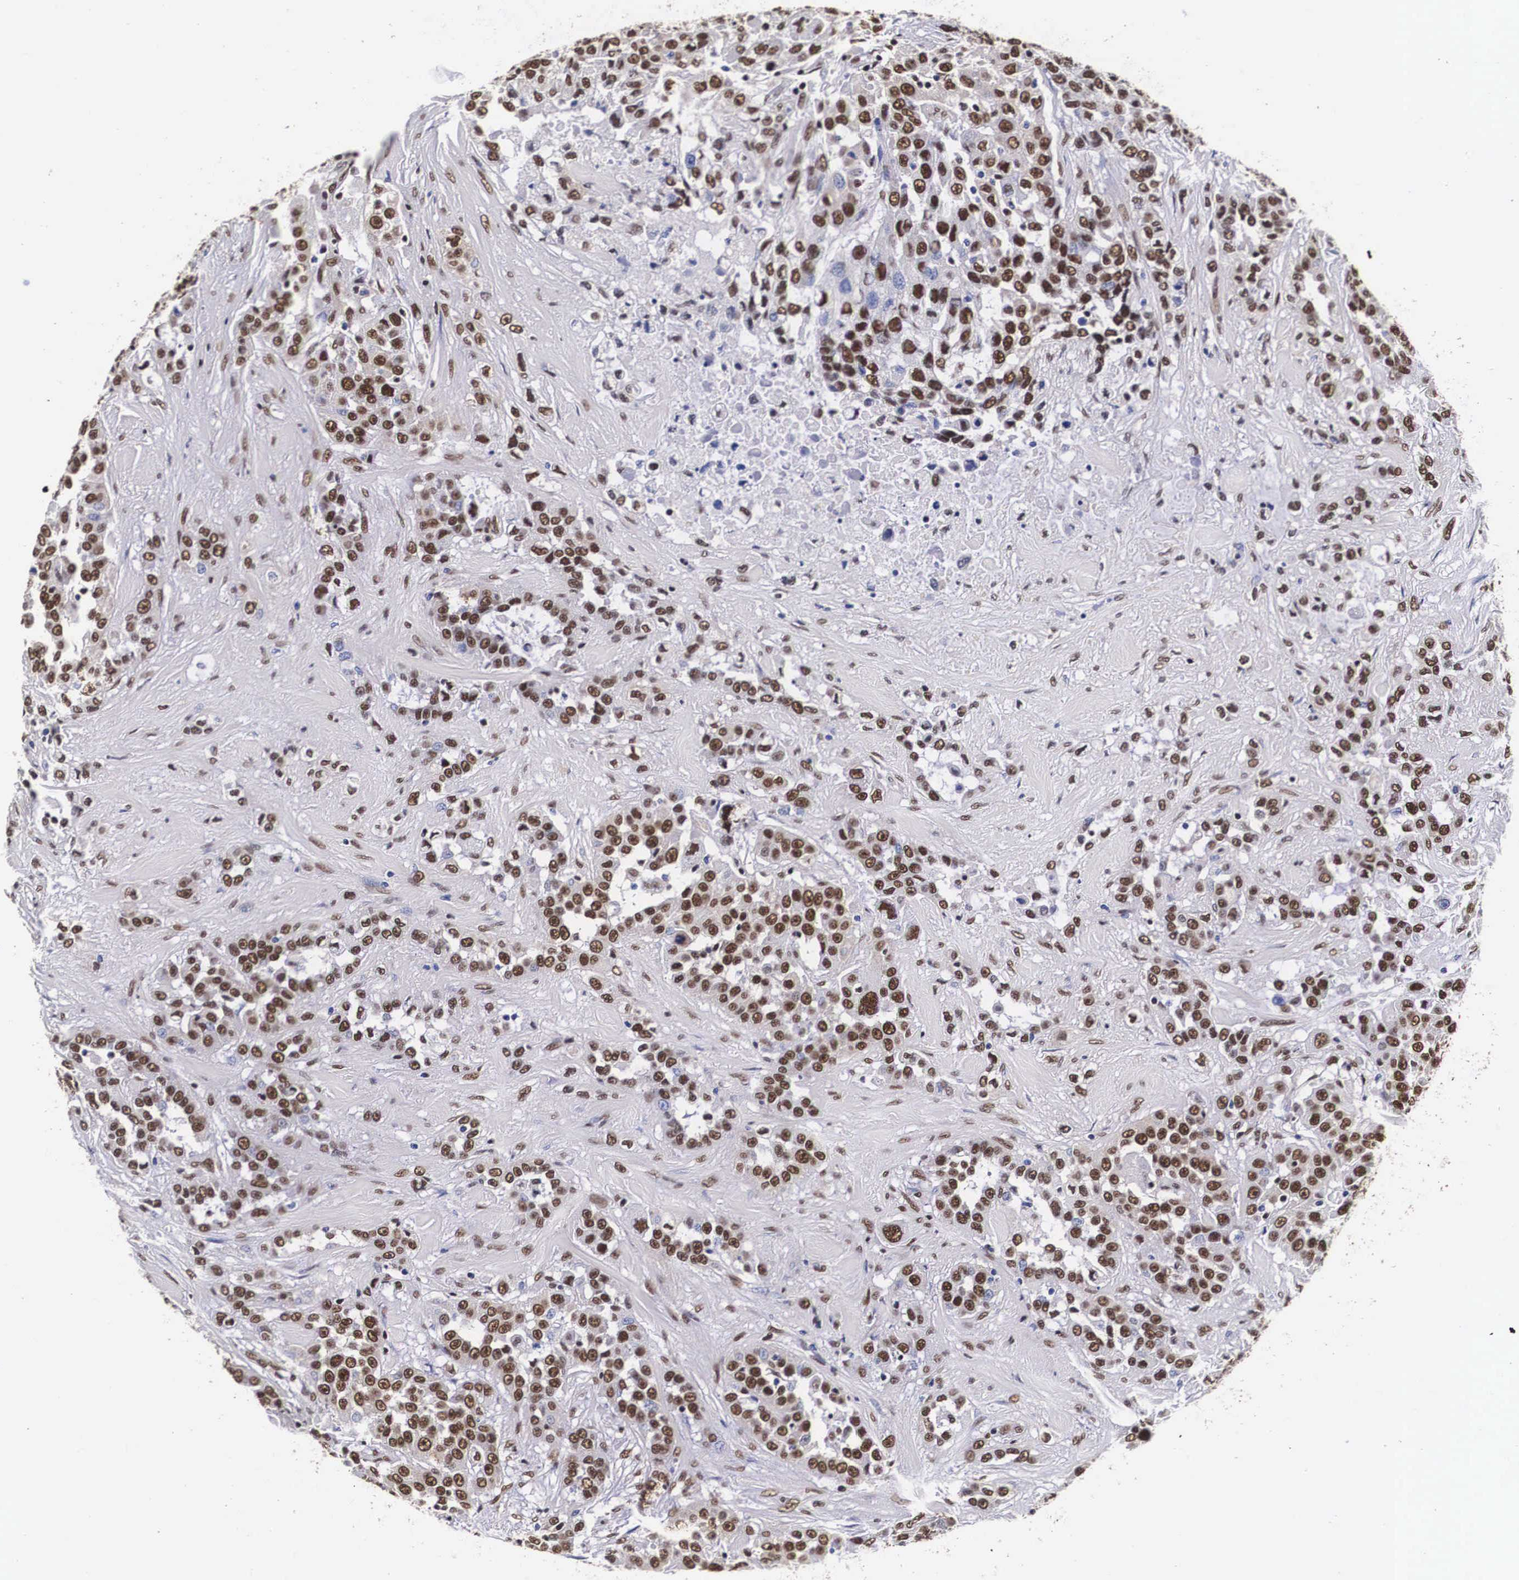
{"staining": {"intensity": "moderate", "quantity": "25%-75%", "location": "nuclear"}, "tissue": "urothelial cancer", "cell_type": "Tumor cells", "image_type": "cancer", "snomed": [{"axis": "morphology", "description": "Urothelial carcinoma, High grade"}, {"axis": "topography", "description": "Urinary bladder"}], "caption": "Immunohistochemical staining of human urothelial cancer demonstrates medium levels of moderate nuclear staining in about 25%-75% of tumor cells.", "gene": "PABPN1", "patient": {"sex": "female", "age": 80}}